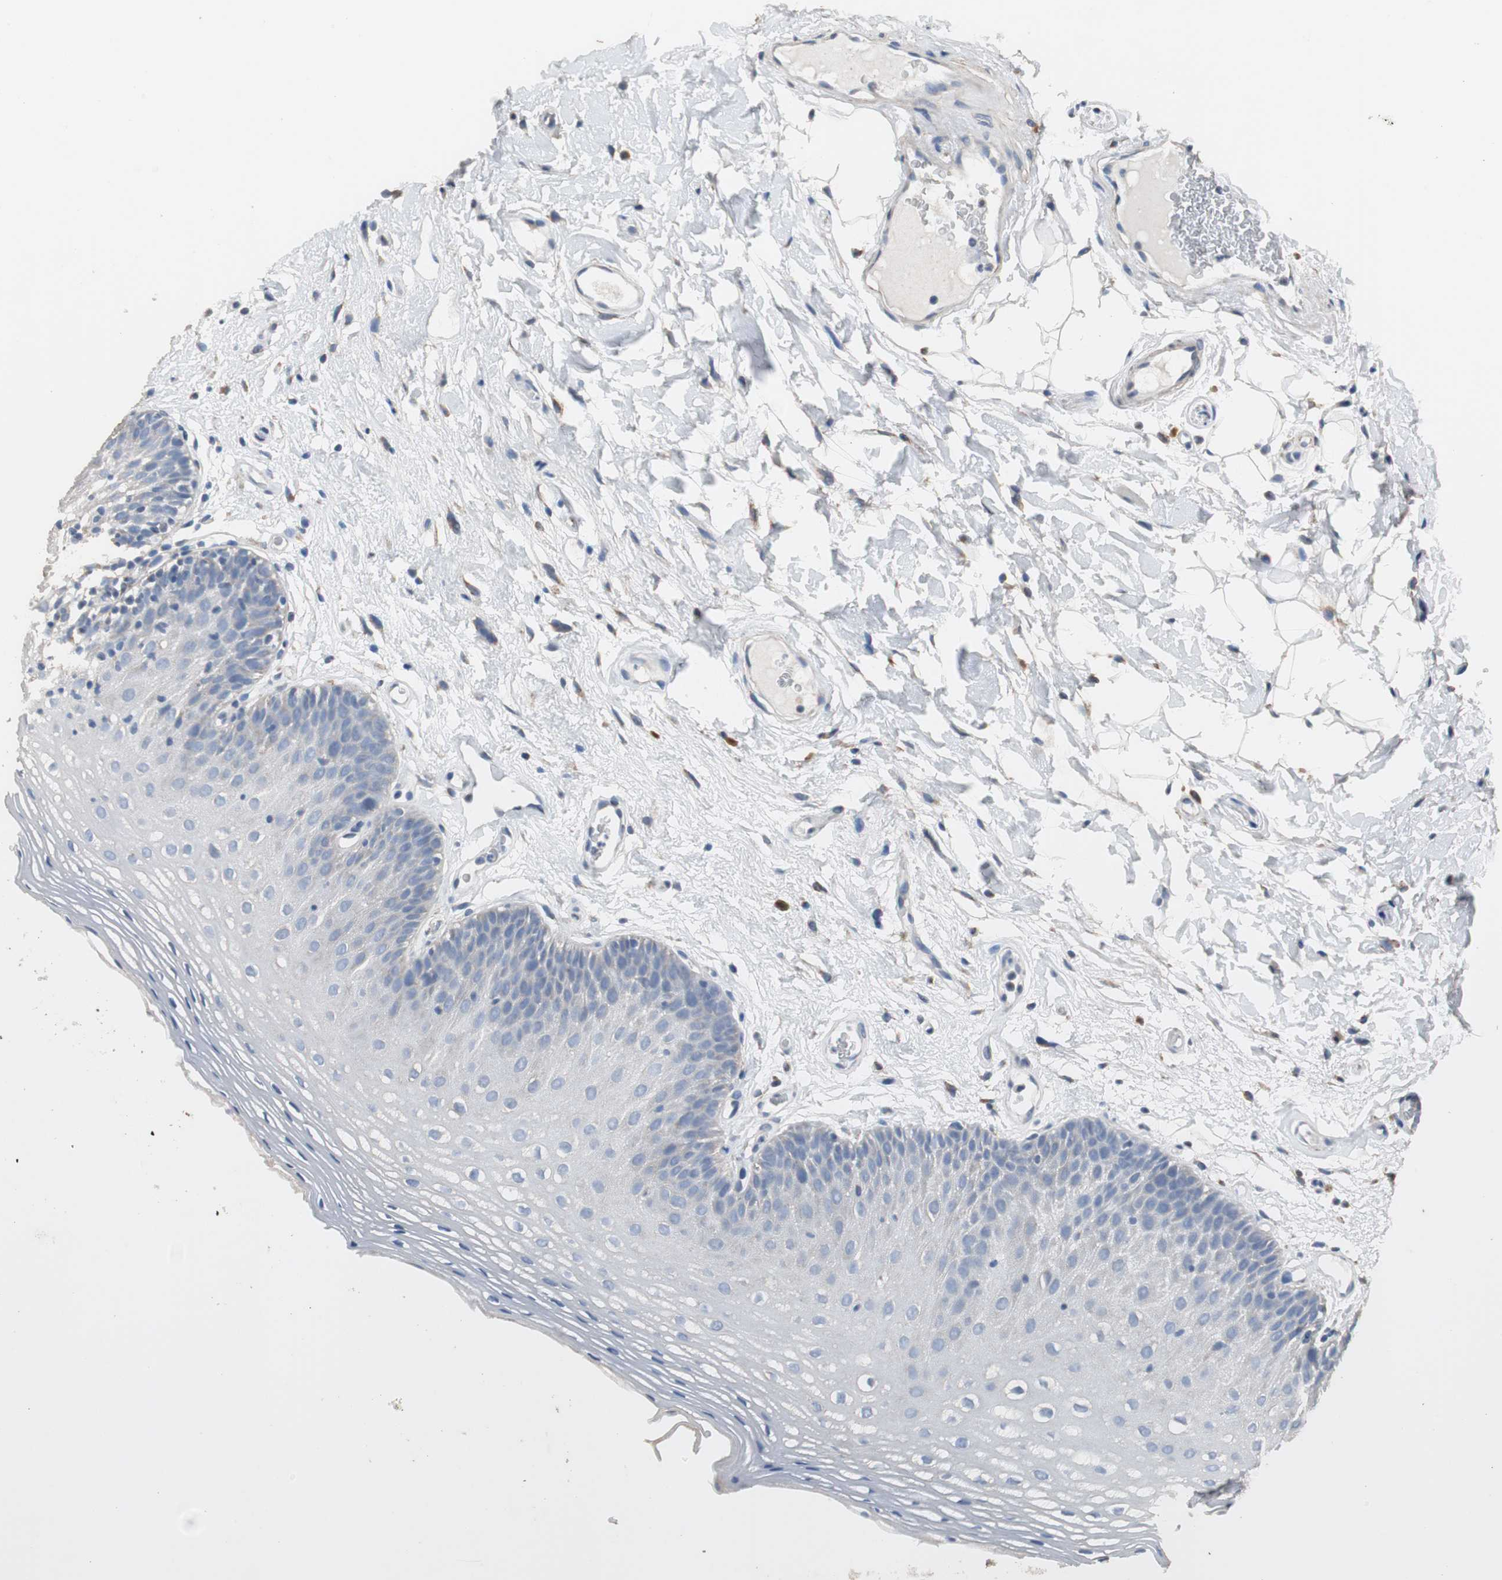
{"staining": {"intensity": "negative", "quantity": "none", "location": "none"}, "tissue": "oral mucosa", "cell_type": "Squamous epithelial cells", "image_type": "normal", "snomed": [{"axis": "morphology", "description": "Normal tissue, NOS"}, {"axis": "morphology", "description": "Squamous cell carcinoma, NOS"}, {"axis": "topography", "description": "Skeletal muscle"}, {"axis": "topography", "description": "Oral tissue"}], "caption": "The micrograph reveals no staining of squamous epithelial cells in normal oral mucosa. (DAB (3,3'-diaminobenzidine) immunohistochemistry with hematoxylin counter stain).", "gene": "HMGCL", "patient": {"sex": "male", "age": 71}}